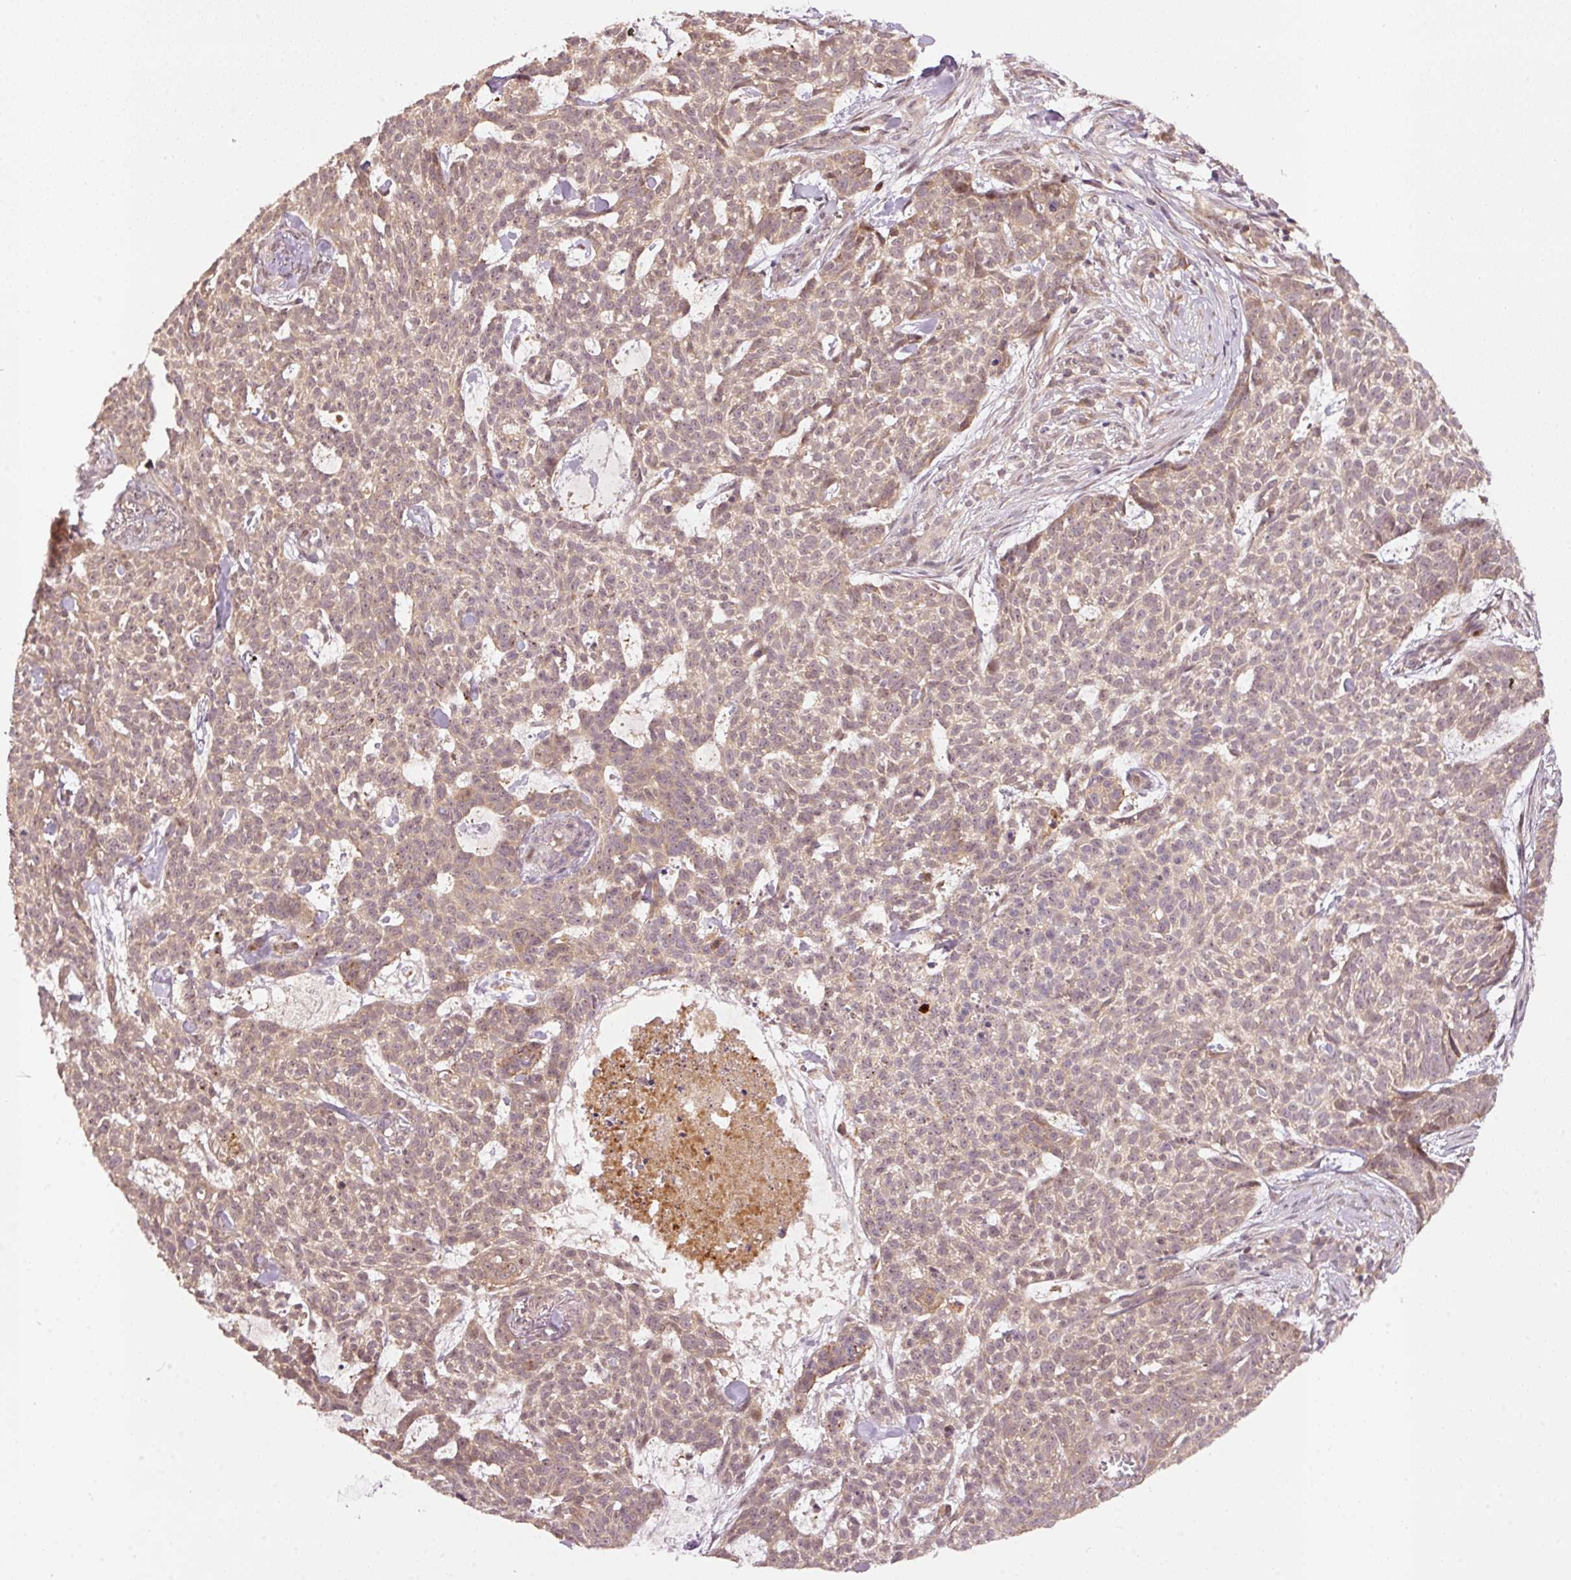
{"staining": {"intensity": "weak", "quantity": "<25%", "location": "cytoplasmic/membranous"}, "tissue": "skin cancer", "cell_type": "Tumor cells", "image_type": "cancer", "snomed": [{"axis": "morphology", "description": "Basal cell carcinoma"}, {"axis": "topography", "description": "Skin"}], "caption": "Skin cancer stained for a protein using immunohistochemistry (IHC) displays no expression tumor cells.", "gene": "PCDHB1", "patient": {"sex": "female", "age": 93}}